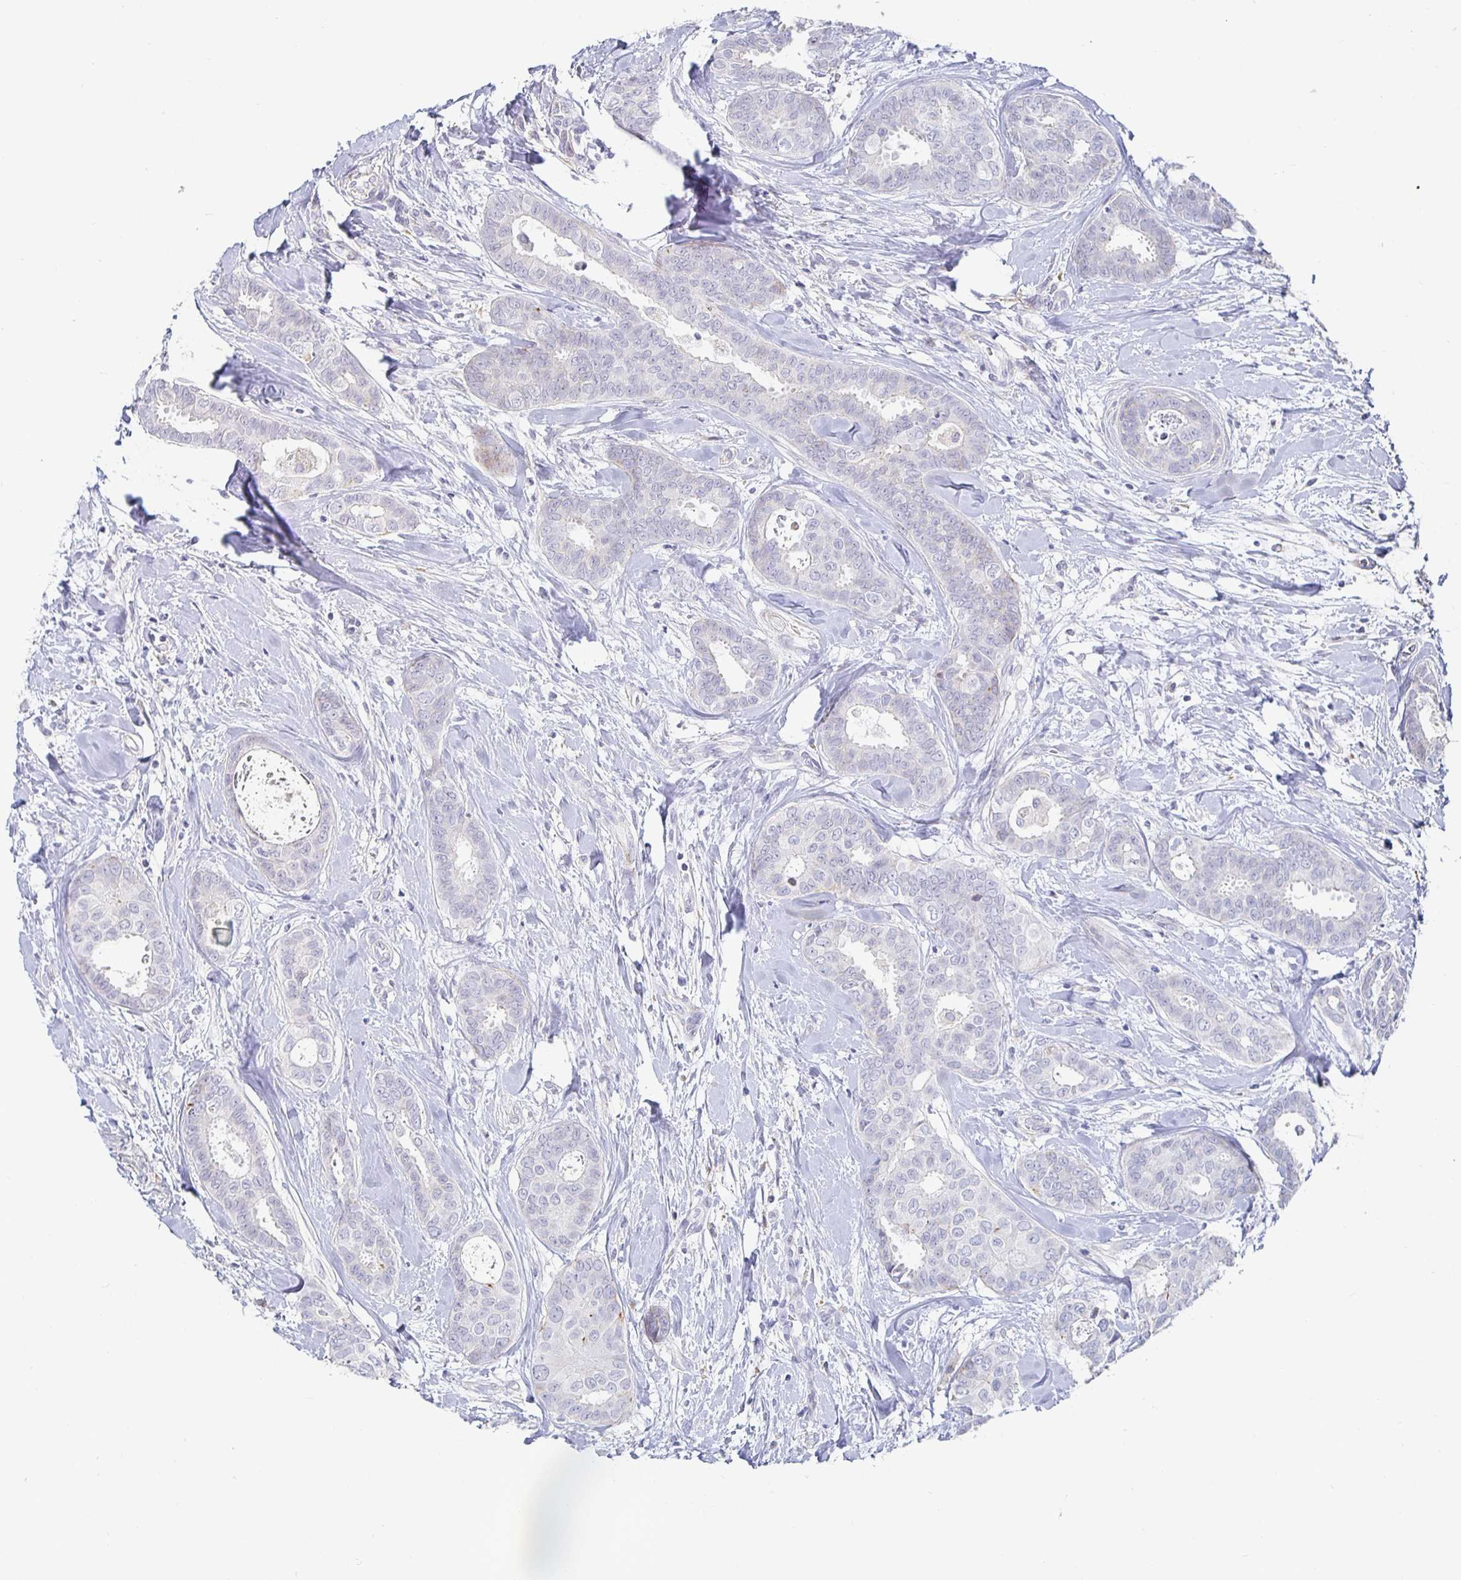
{"staining": {"intensity": "negative", "quantity": "none", "location": "none"}, "tissue": "breast cancer", "cell_type": "Tumor cells", "image_type": "cancer", "snomed": [{"axis": "morphology", "description": "Duct carcinoma"}, {"axis": "topography", "description": "Breast"}], "caption": "Immunohistochemistry (IHC) of breast cancer (infiltrating ductal carcinoma) shows no positivity in tumor cells.", "gene": "S100G", "patient": {"sex": "female", "age": 45}}